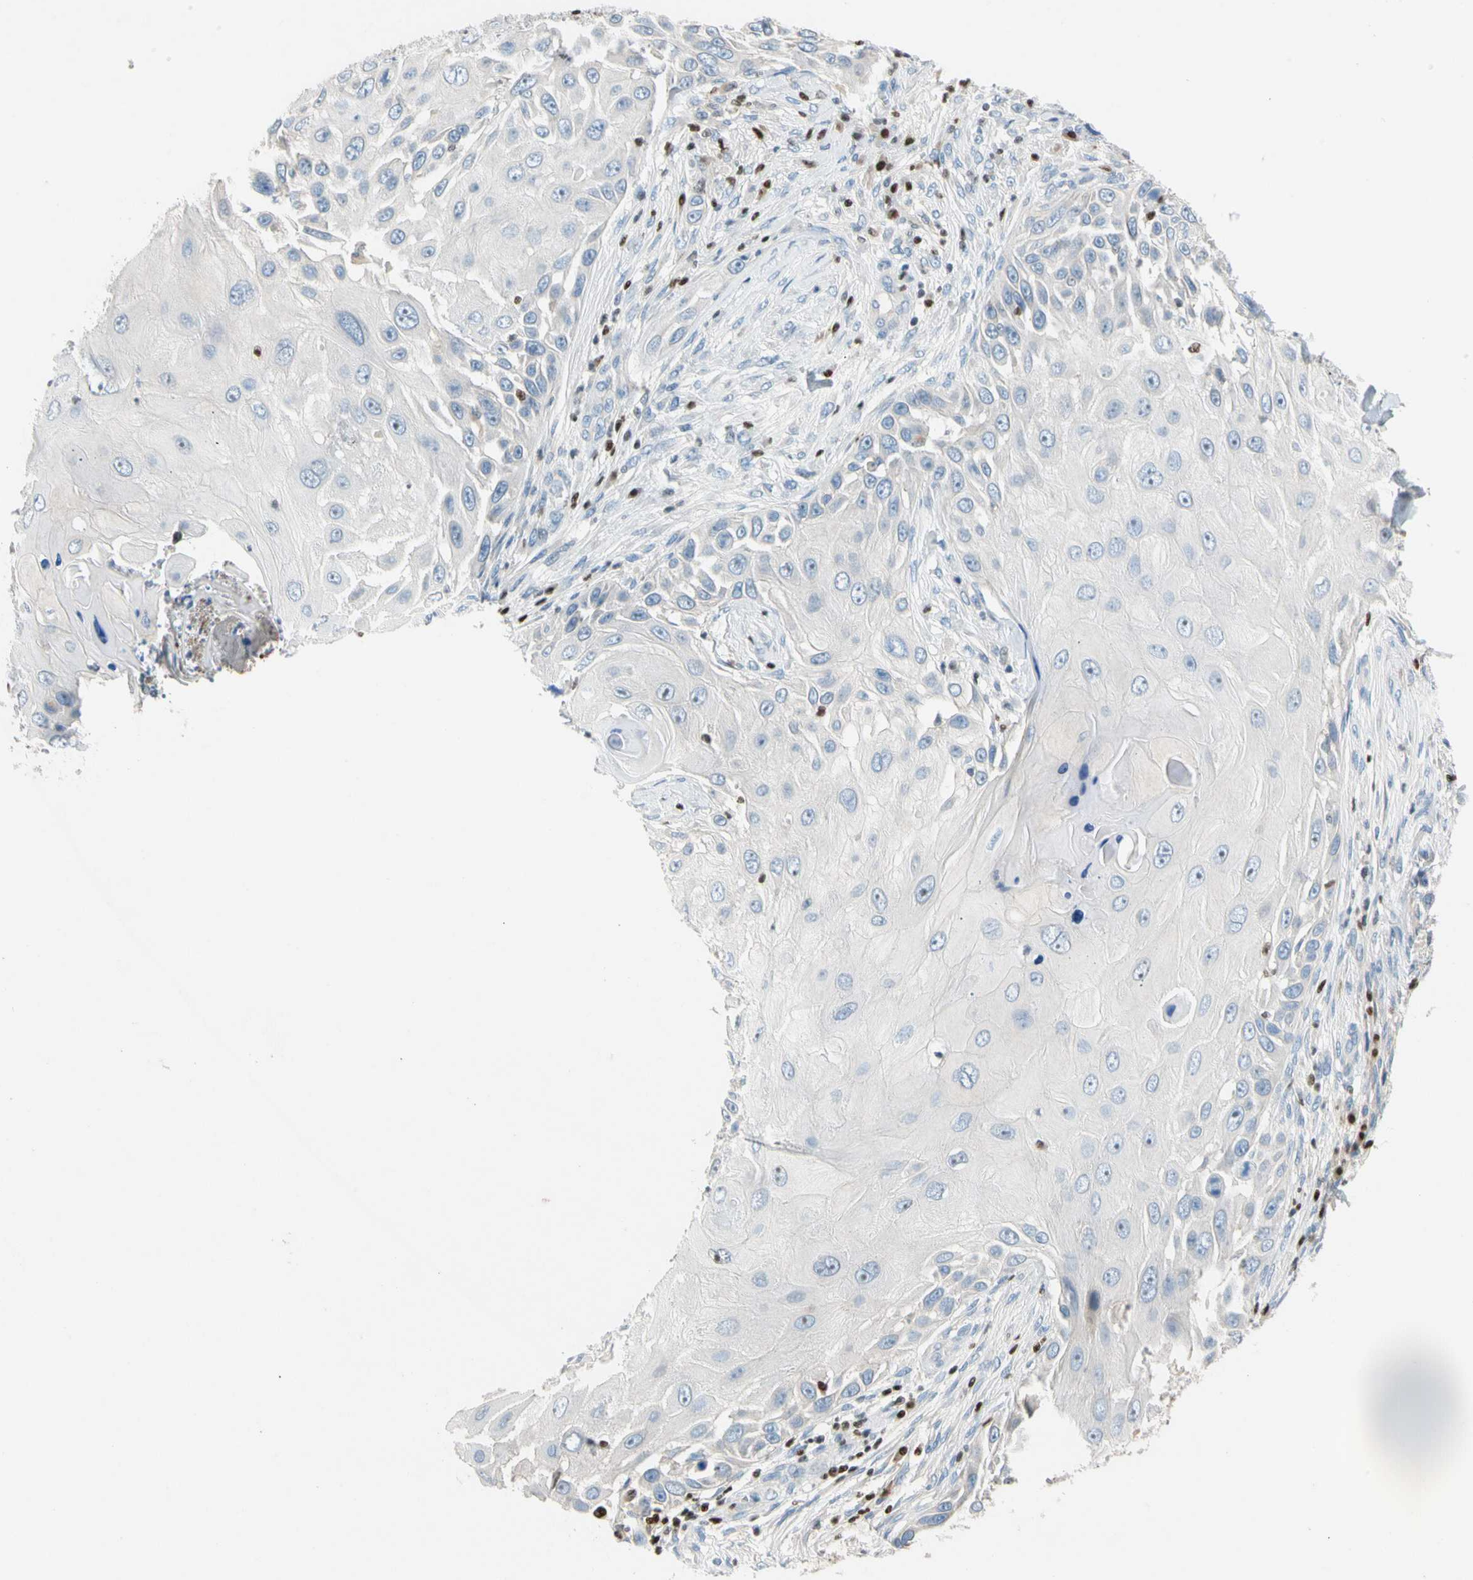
{"staining": {"intensity": "negative", "quantity": "none", "location": "none"}, "tissue": "skin cancer", "cell_type": "Tumor cells", "image_type": "cancer", "snomed": [{"axis": "morphology", "description": "Squamous cell carcinoma, NOS"}, {"axis": "topography", "description": "Skin"}], "caption": "Tumor cells show no significant positivity in skin cancer (squamous cell carcinoma).", "gene": "SP140", "patient": {"sex": "female", "age": 44}}